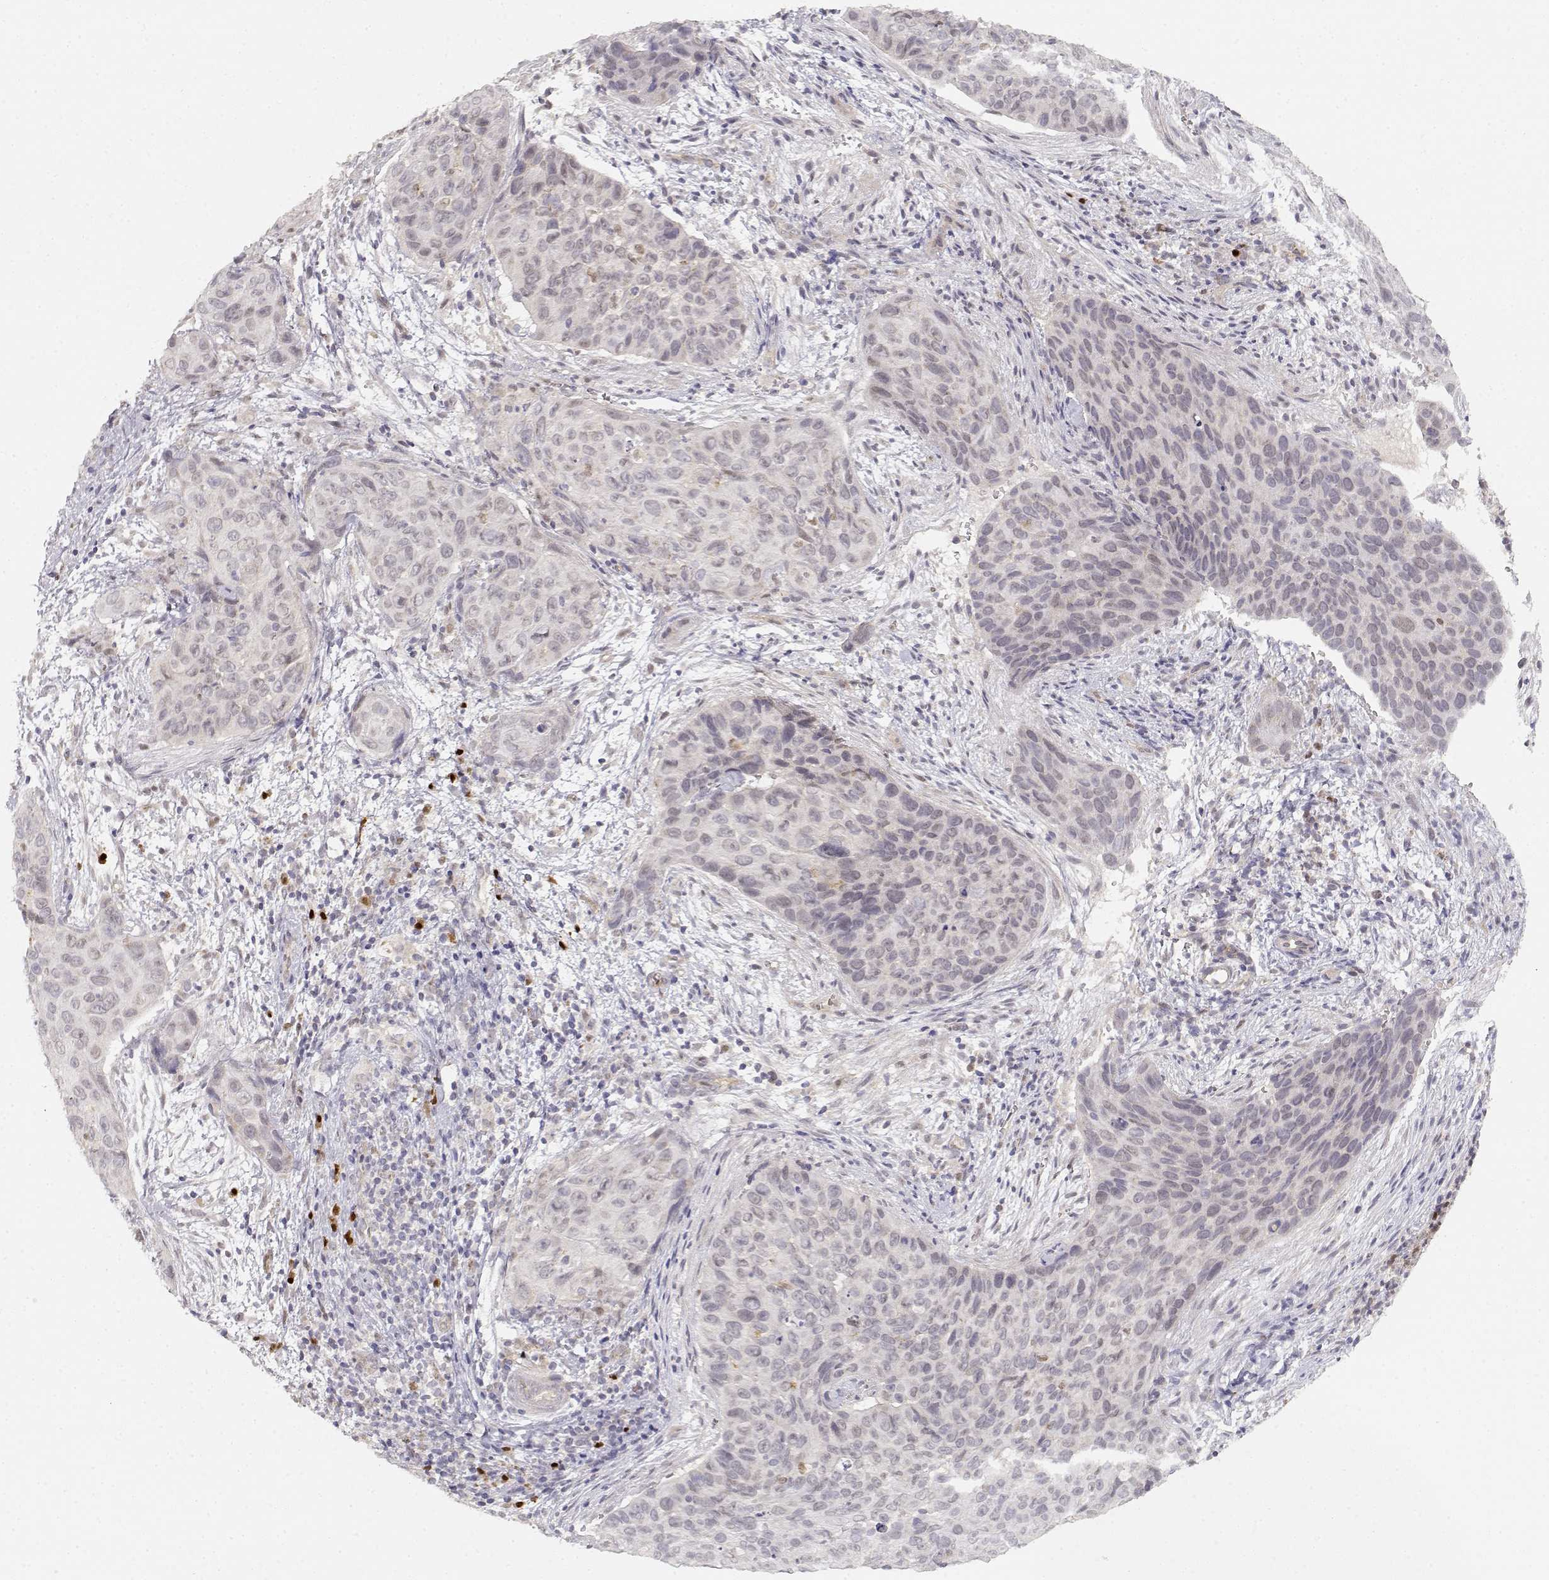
{"staining": {"intensity": "negative", "quantity": "none", "location": "none"}, "tissue": "cervical cancer", "cell_type": "Tumor cells", "image_type": "cancer", "snomed": [{"axis": "morphology", "description": "Squamous cell carcinoma, NOS"}, {"axis": "topography", "description": "Cervix"}], "caption": "Immunohistochemistry of cervical cancer exhibits no positivity in tumor cells. The staining was performed using DAB (3,3'-diaminobenzidine) to visualize the protein expression in brown, while the nuclei were stained in blue with hematoxylin (Magnification: 20x).", "gene": "EAF2", "patient": {"sex": "female", "age": 35}}